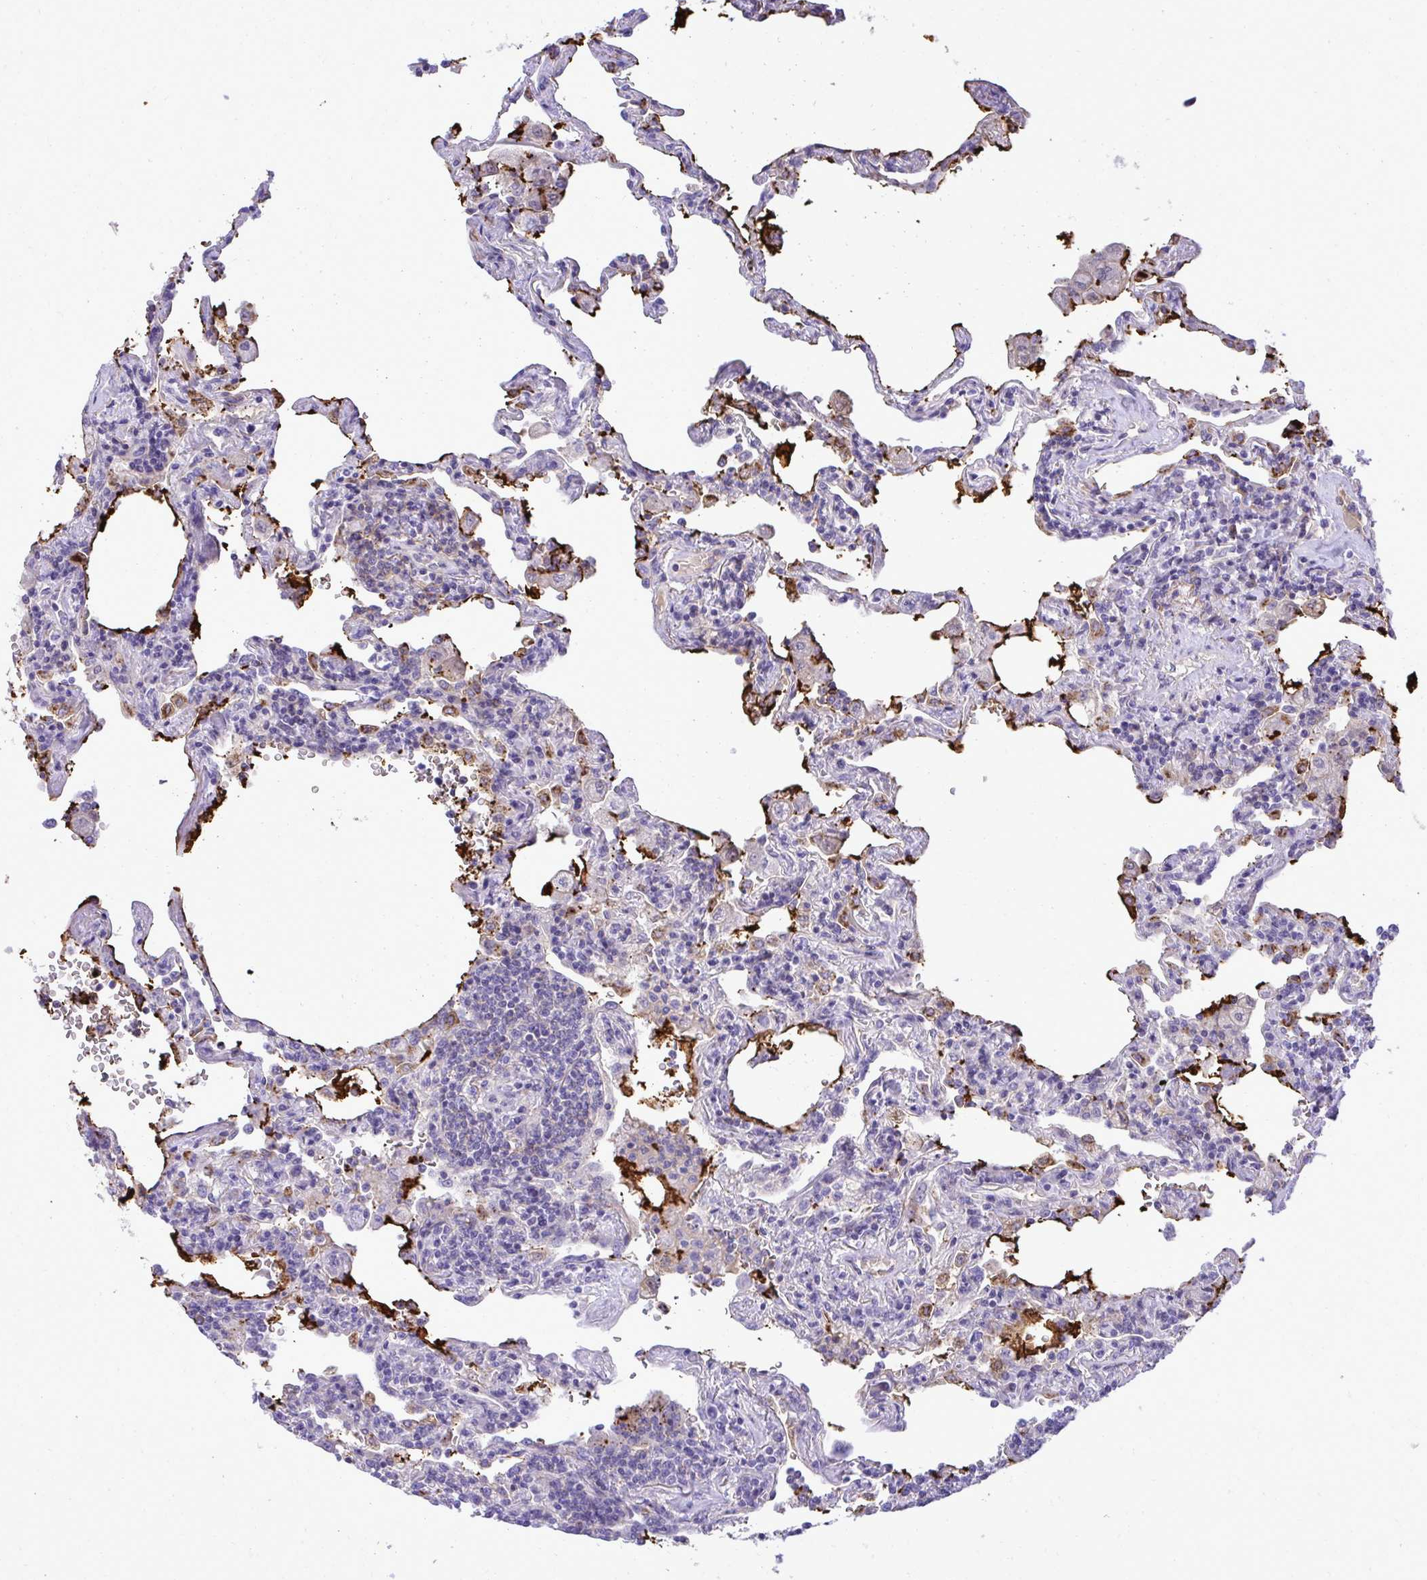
{"staining": {"intensity": "negative", "quantity": "none", "location": "none"}, "tissue": "lymphoma", "cell_type": "Tumor cells", "image_type": "cancer", "snomed": [{"axis": "morphology", "description": "Malignant lymphoma, non-Hodgkin's type, Low grade"}, {"axis": "topography", "description": "Lung"}], "caption": "High magnification brightfield microscopy of lymphoma stained with DAB (brown) and counterstained with hematoxylin (blue): tumor cells show no significant staining. (Brightfield microscopy of DAB immunohistochemistry at high magnification).", "gene": "PITPNM3", "patient": {"sex": "female", "age": 71}}